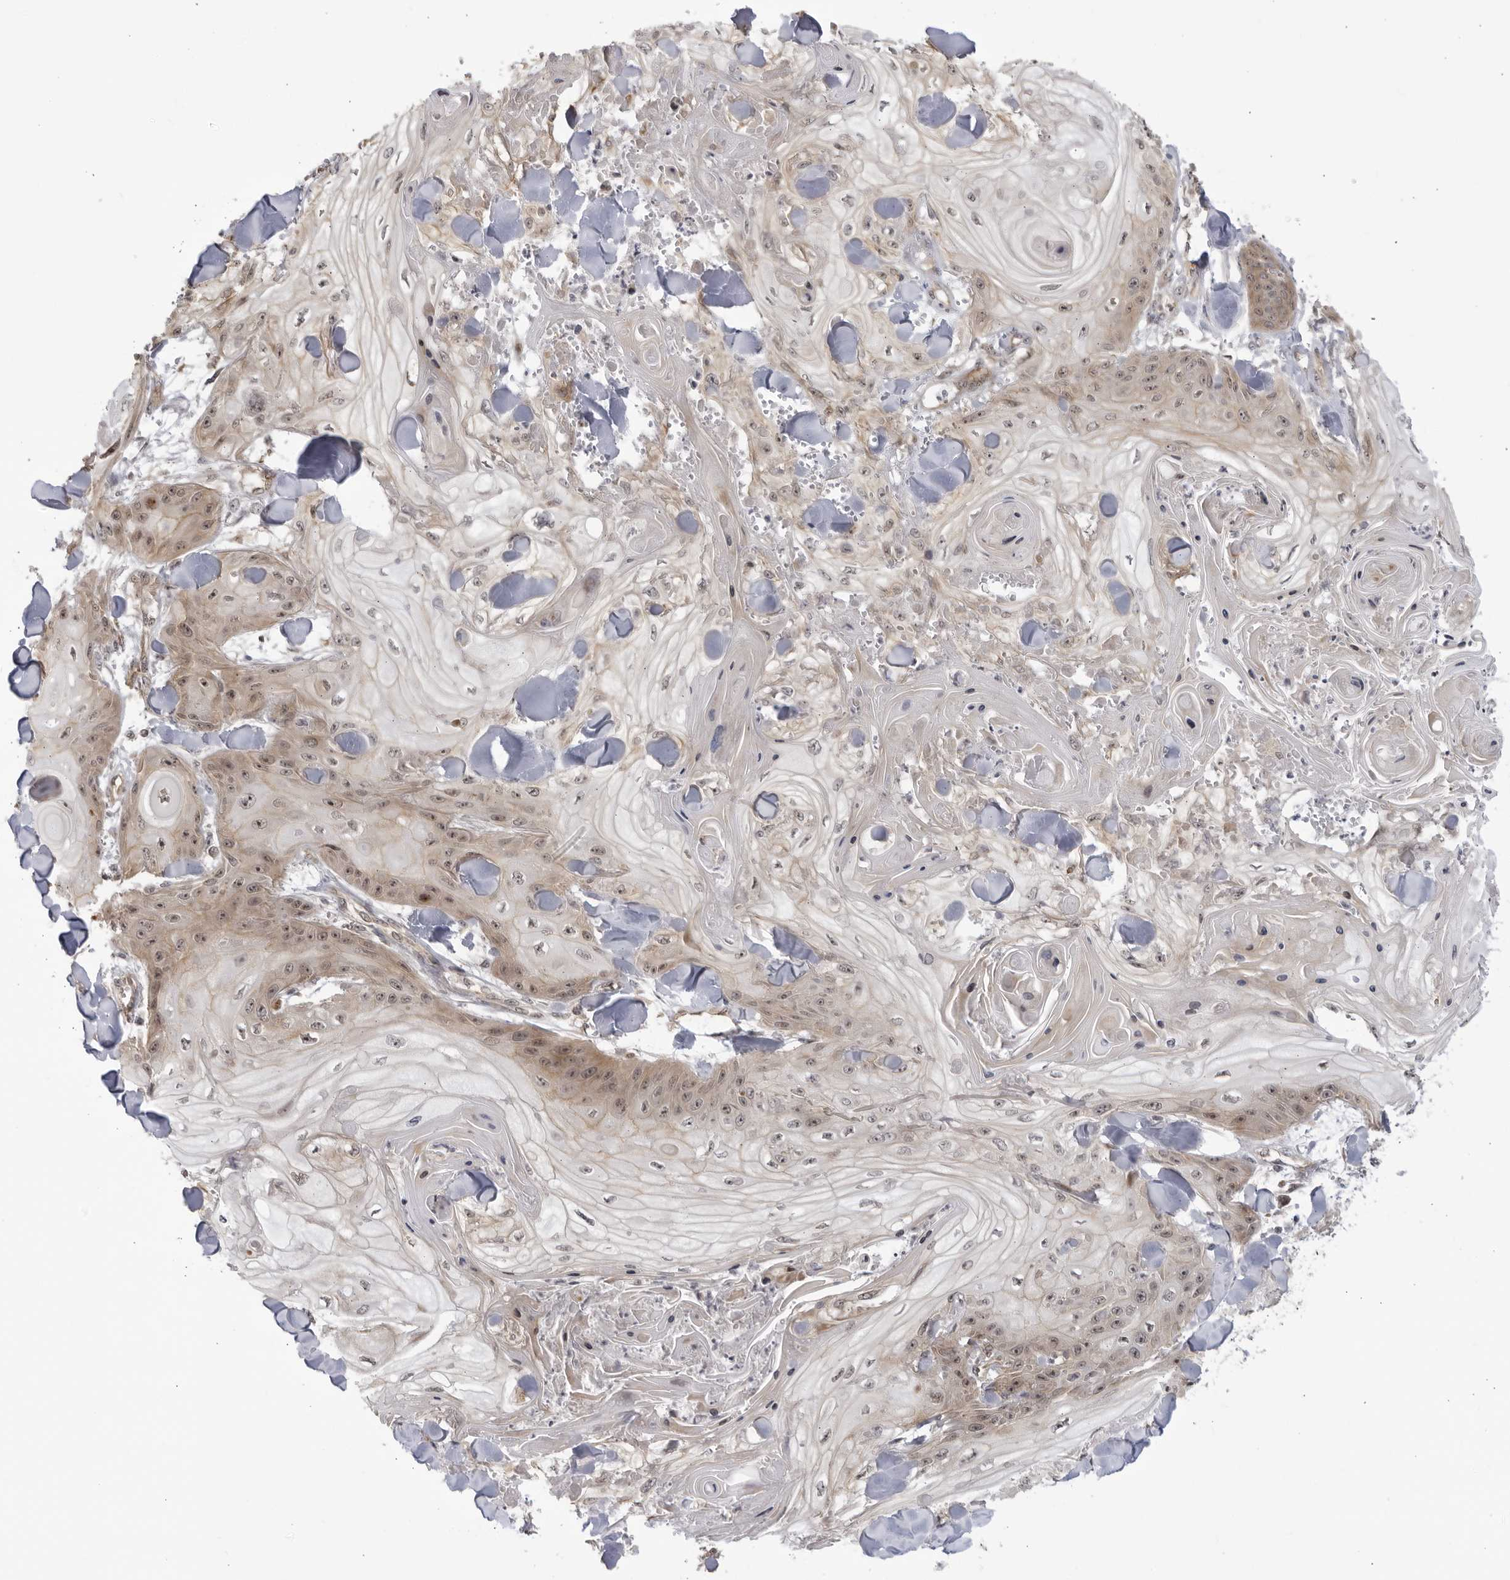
{"staining": {"intensity": "weak", "quantity": ">75%", "location": "nuclear"}, "tissue": "skin cancer", "cell_type": "Tumor cells", "image_type": "cancer", "snomed": [{"axis": "morphology", "description": "Squamous cell carcinoma, NOS"}, {"axis": "topography", "description": "Skin"}], "caption": "Protein expression by IHC shows weak nuclear expression in about >75% of tumor cells in skin squamous cell carcinoma.", "gene": "CNBD1", "patient": {"sex": "male", "age": 74}}